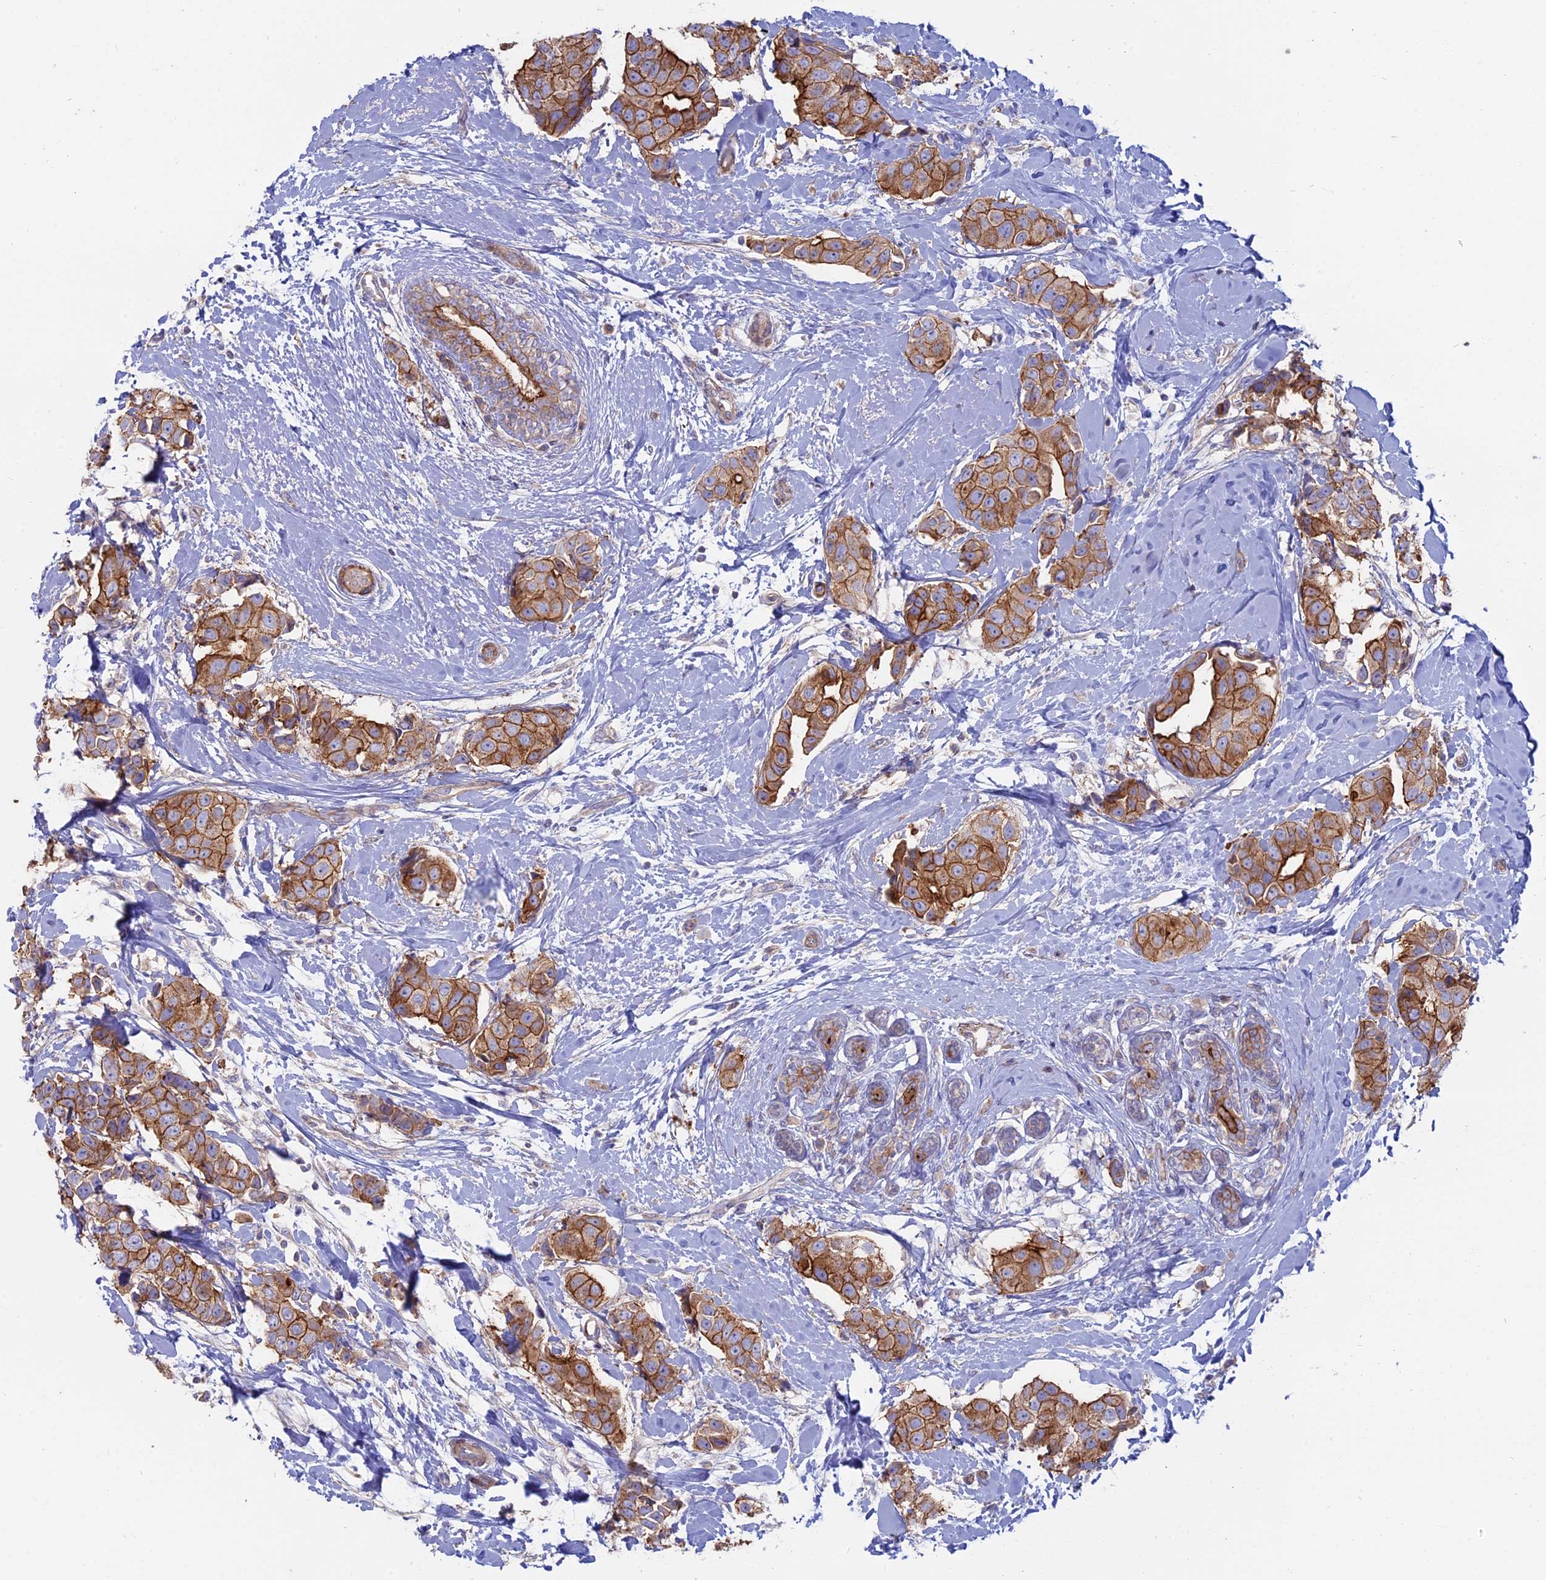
{"staining": {"intensity": "strong", "quantity": ">75%", "location": "cytoplasmic/membranous"}, "tissue": "breast cancer", "cell_type": "Tumor cells", "image_type": "cancer", "snomed": [{"axis": "morphology", "description": "Normal tissue, NOS"}, {"axis": "morphology", "description": "Duct carcinoma"}, {"axis": "topography", "description": "Breast"}], "caption": "Immunohistochemistry of breast cancer shows high levels of strong cytoplasmic/membranous expression in approximately >75% of tumor cells. (DAB IHC, brown staining for protein, blue staining for nuclei).", "gene": "MYO5B", "patient": {"sex": "female", "age": 39}}